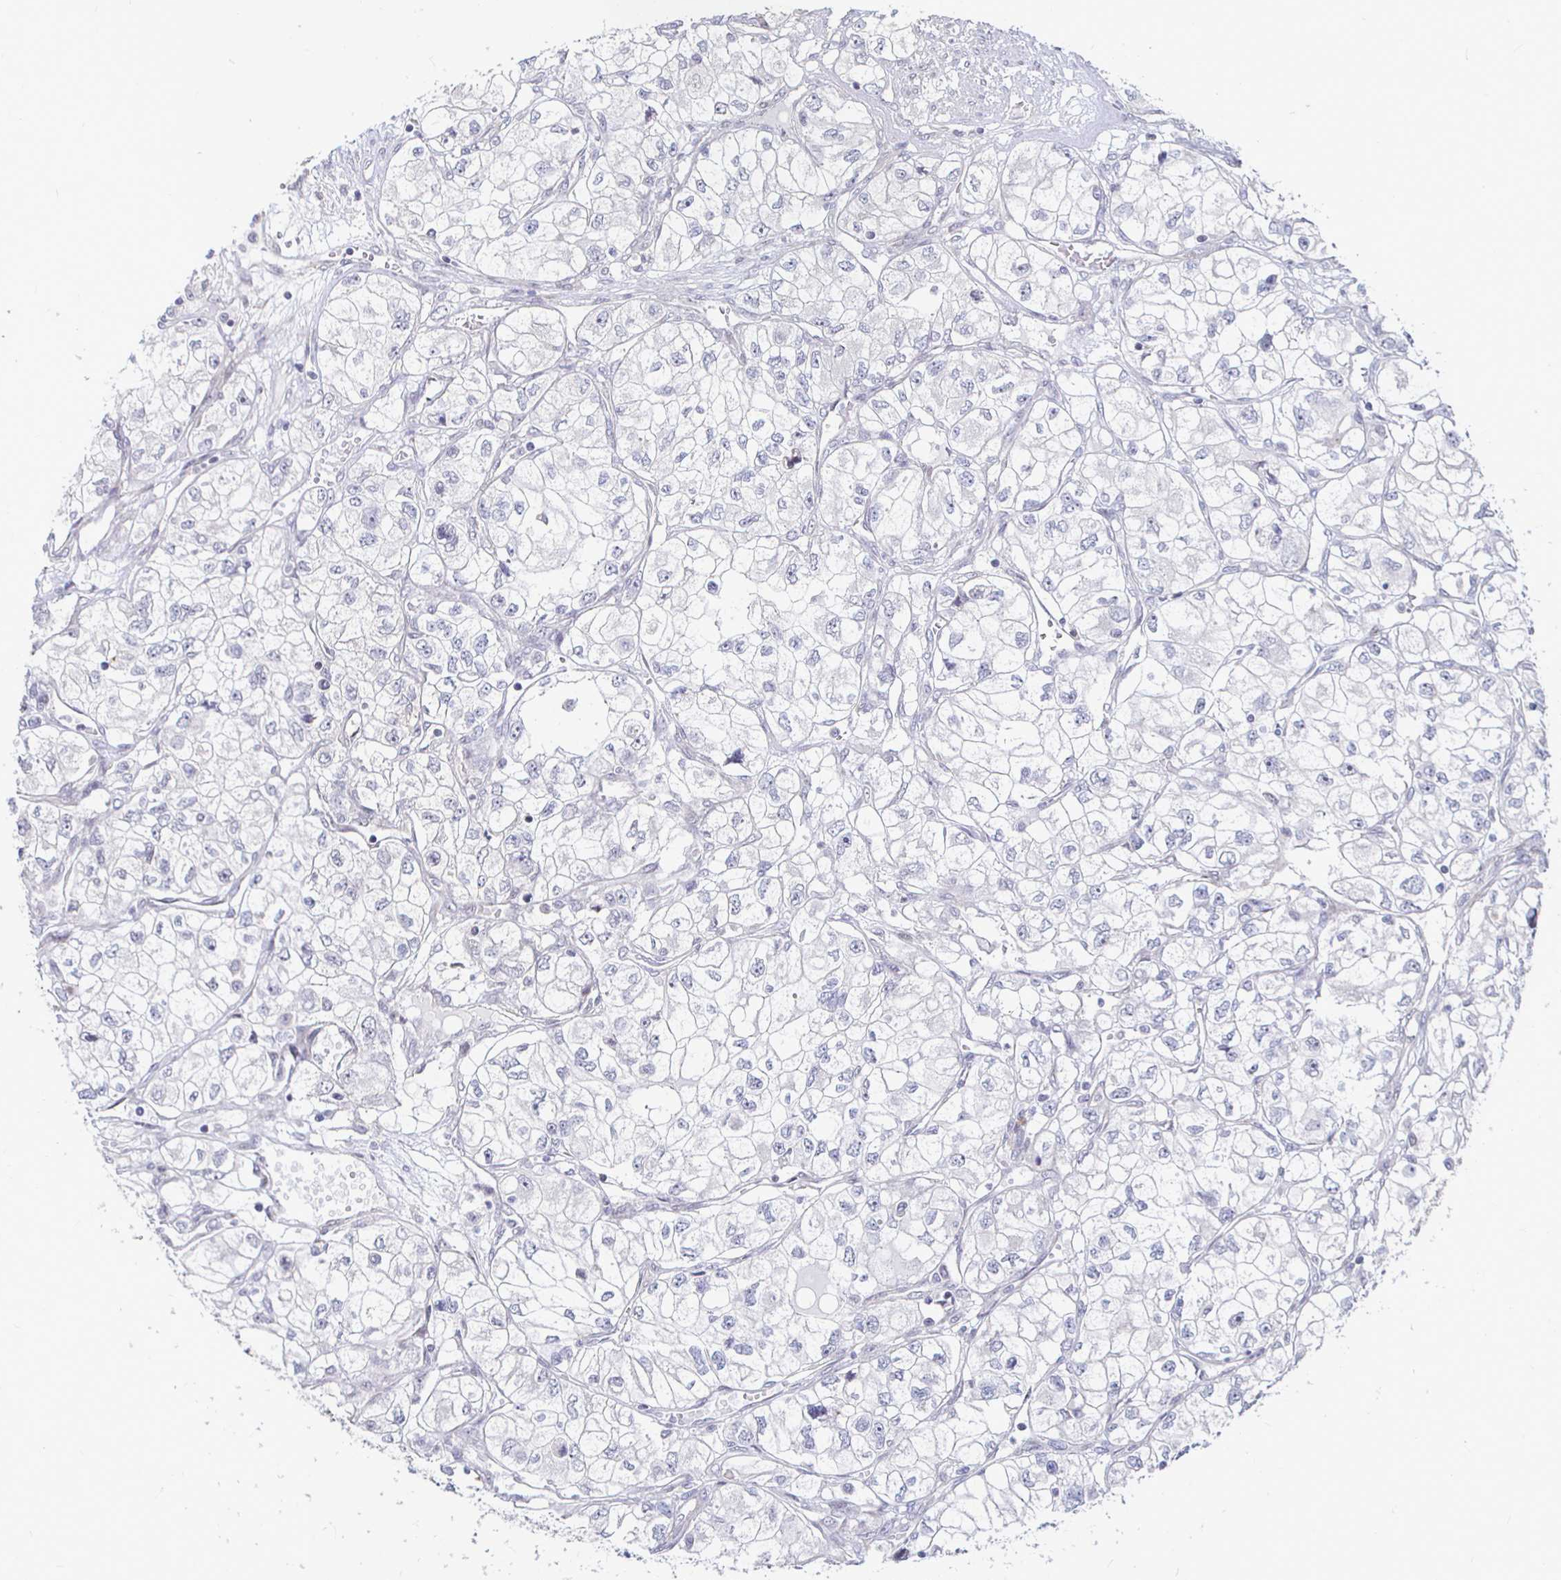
{"staining": {"intensity": "negative", "quantity": "none", "location": "none"}, "tissue": "renal cancer", "cell_type": "Tumor cells", "image_type": "cancer", "snomed": [{"axis": "morphology", "description": "Adenocarcinoma, NOS"}, {"axis": "topography", "description": "Kidney"}], "caption": "Immunohistochemistry micrograph of human renal cancer (adenocarcinoma) stained for a protein (brown), which demonstrates no positivity in tumor cells.", "gene": "CAPN11", "patient": {"sex": "female", "age": 59}}